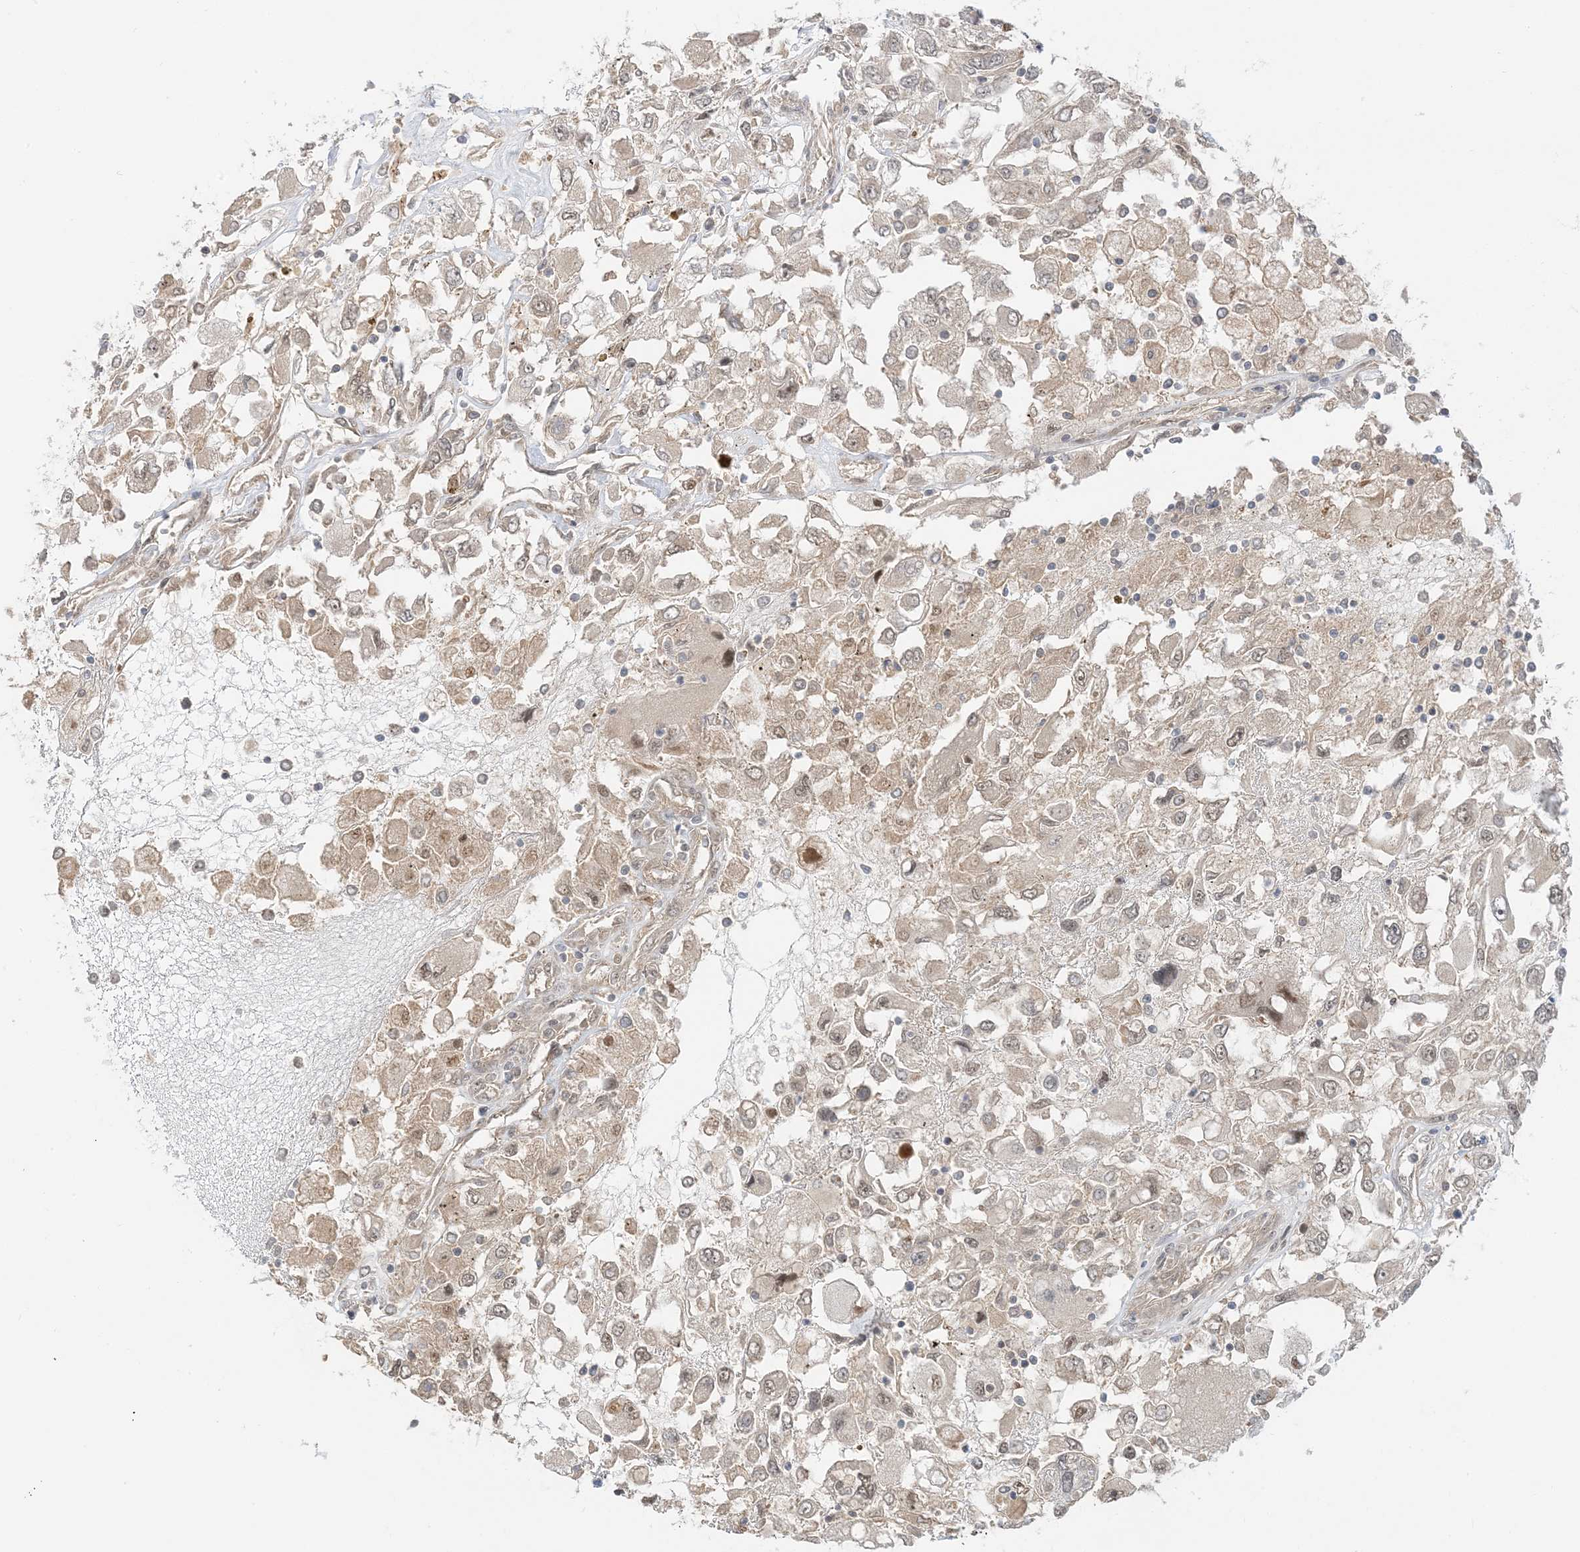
{"staining": {"intensity": "weak", "quantity": "25%-75%", "location": "cytoplasmic/membranous"}, "tissue": "renal cancer", "cell_type": "Tumor cells", "image_type": "cancer", "snomed": [{"axis": "morphology", "description": "Adenocarcinoma, NOS"}, {"axis": "topography", "description": "Kidney"}], "caption": "Tumor cells exhibit low levels of weak cytoplasmic/membranous expression in approximately 25%-75% of cells in renal adenocarcinoma.", "gene": "WDR26", "patient": {"sex": "female", "age": 52}}